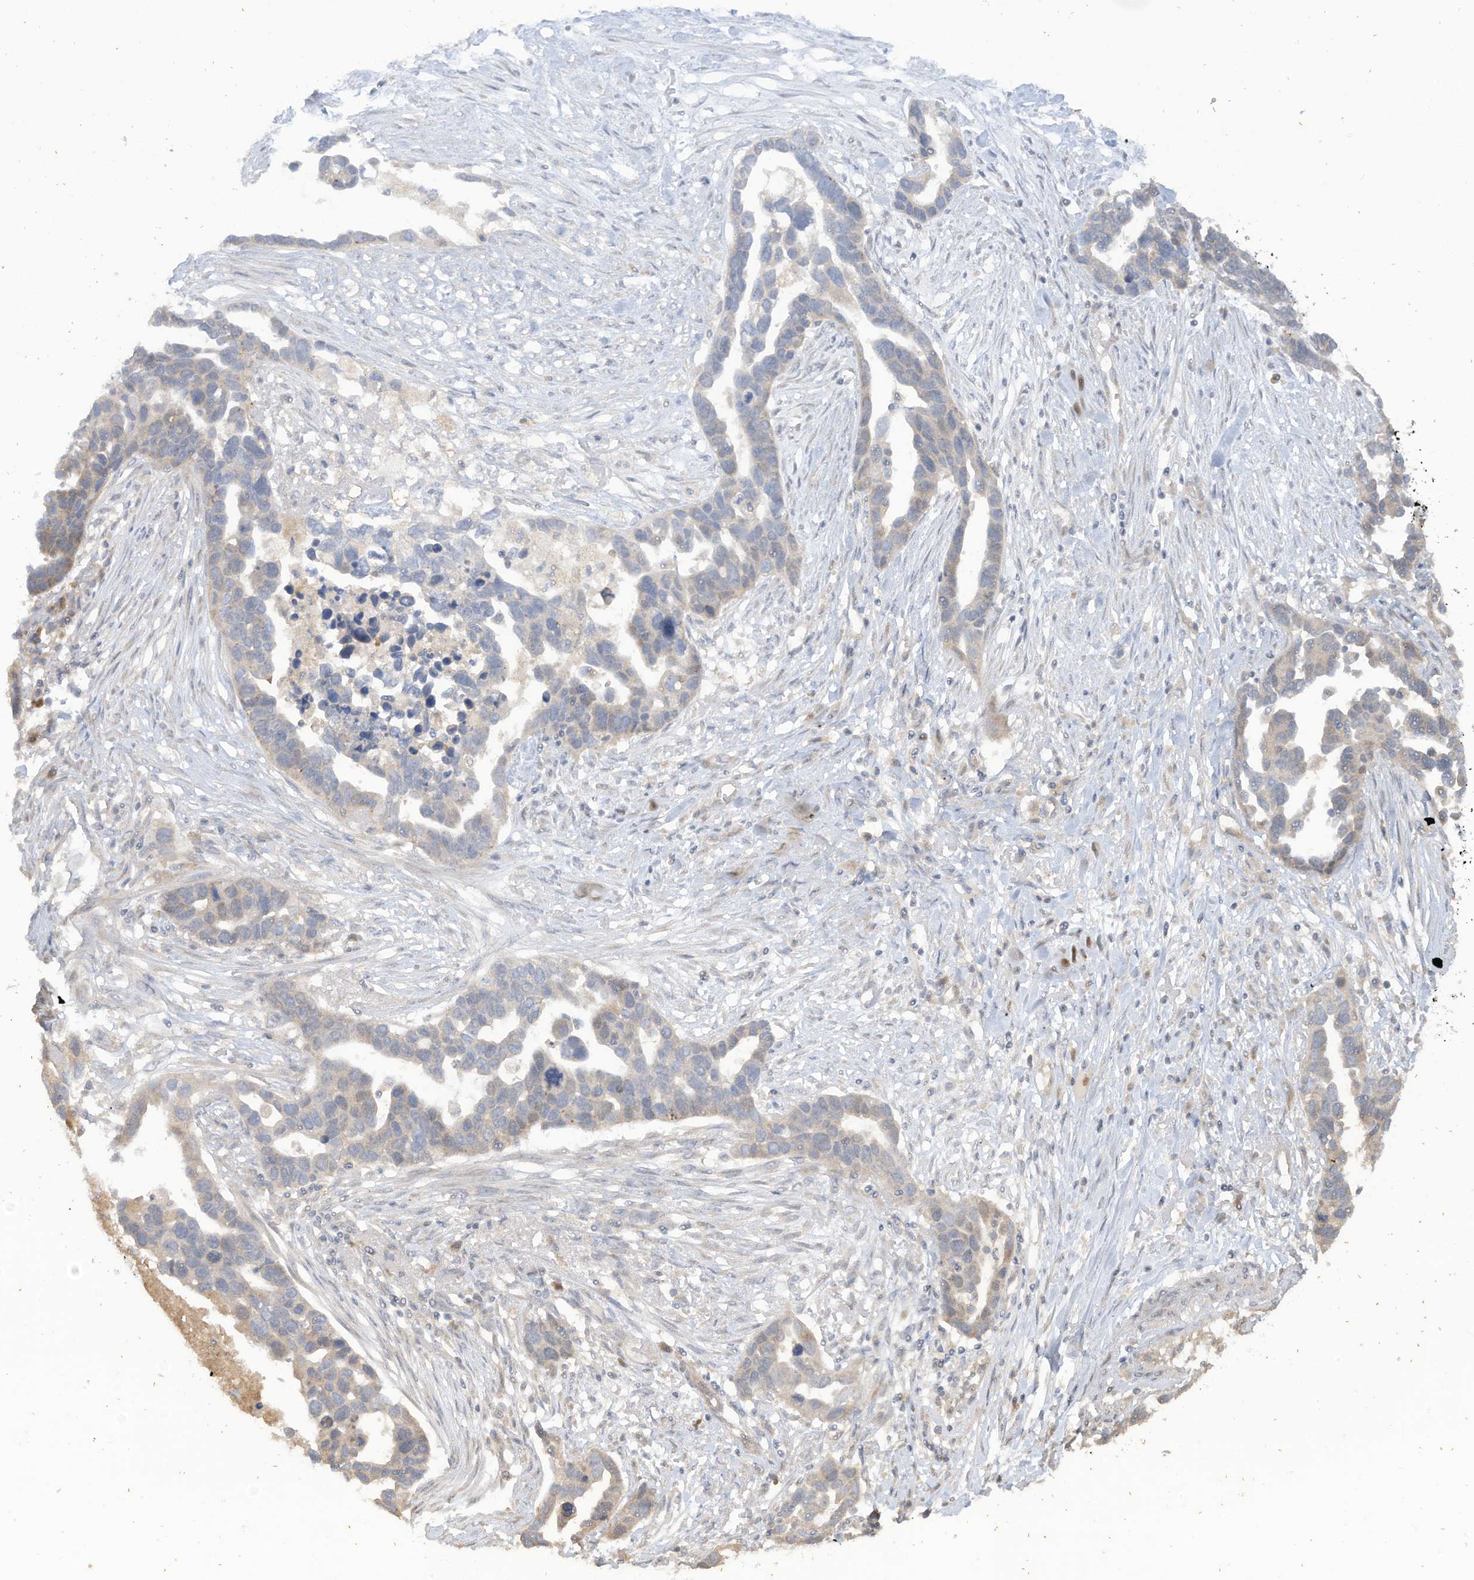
{"staining": {"intensity": "weak", "quantity": "<25%", "location": "cytoplasmic/membranous"}, "tissue": "ovarian cancer", "cell_type": "Tumor cells", "image_type": "cancer", "snomed": [{"axis": "morphology", "description": "Cystadenocarcinoma, serous, NOS"}, {"axis": "topography", "description": "Ovary"}], "caption": "DAB (3,3'-diaminobenzidine) immunohistochemical staining of human ovarian cancer demonstrates no significant positivity in tumor cells.", "gene": "LRRN2", "patient": {"sex": "female", "age": 54}}